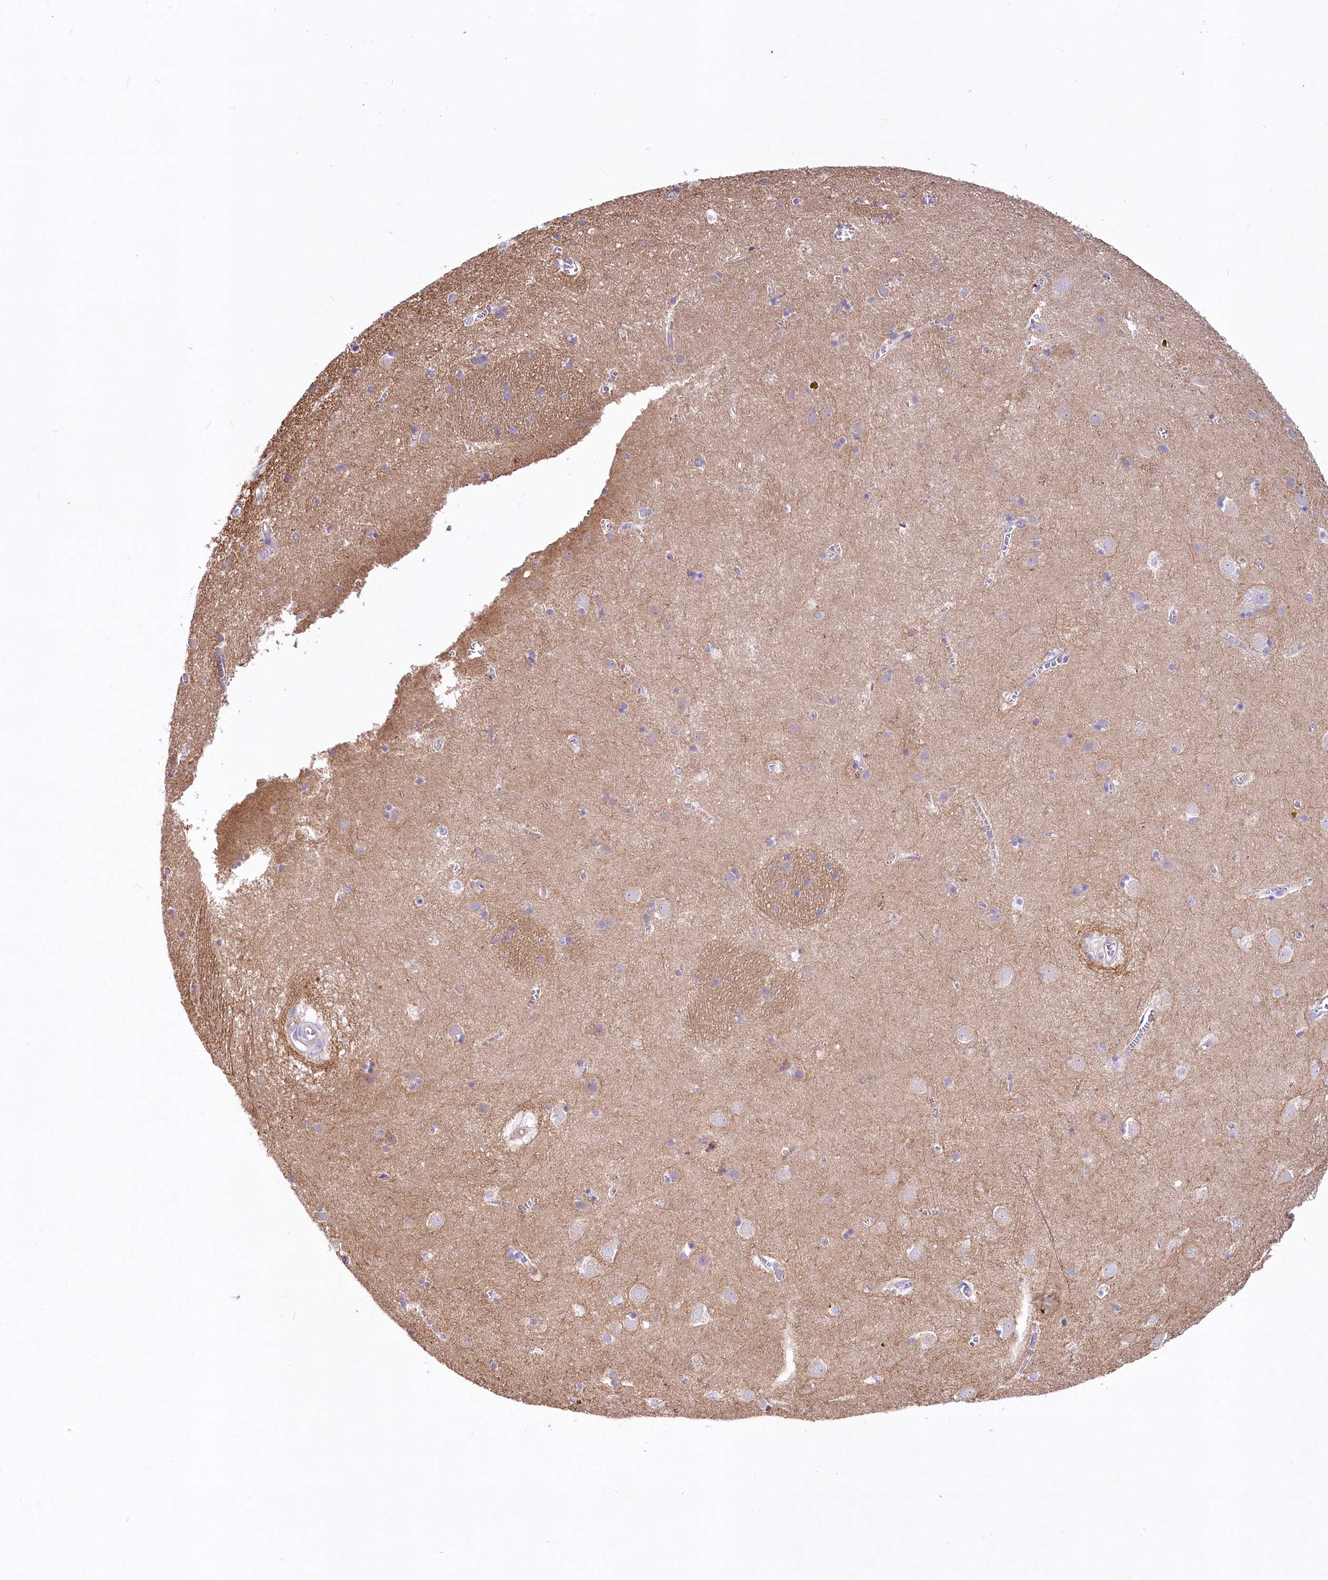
{"staining": {"intensity": "negative", "quantity": "none", "location": "none"}, "tissue": "caudate", "cell_type": "Glial cells", "image_type": "normal", "snomed": [{"axis": "morphology", "description": "Normal tissue, NOS"}, {"axis": "topography", "description": "Lateral ventricle wall"}], "caption": "Immunohistochemistry (IHC) histopathology image of unremarkable caudate stained for a protein (brown), which reveals no positivity in glial cells. (Stains: DAB immunohistochemistry with hematoxylin counter stain, Microscopy: brightfield microscopy at high magnification).", "gene": "LRRC34", "patient": {"sex": "male", "age": 70}}